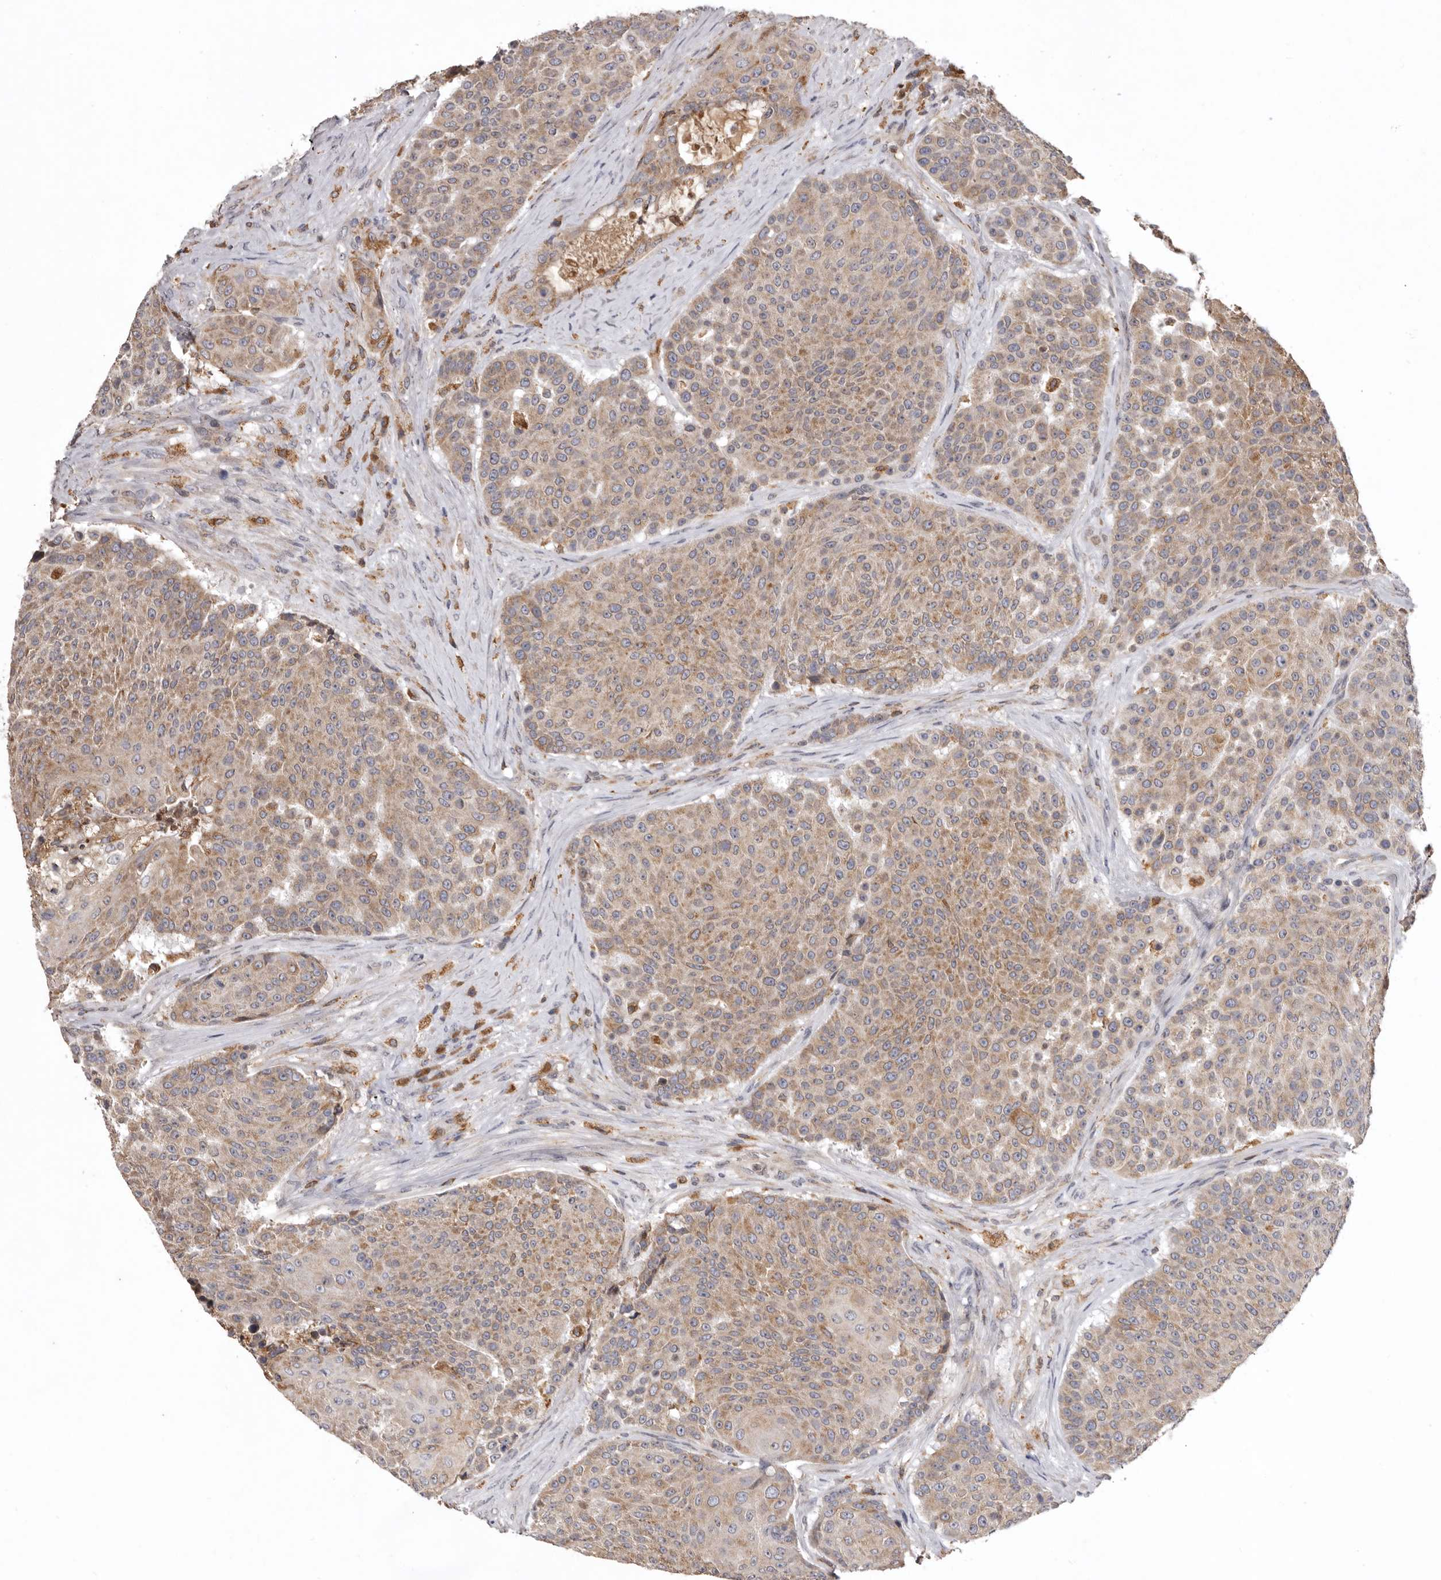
{"staining": {"intensity": "moderate", "quantity": "25%-75%", "location": "cytoplasmic/membranous"}, "tissue": "urothelial cancer", "cell_type": "Tumor cells", "image_type": "cancer", "snomed": [{"axis": "morphology", "description": "Urothelial carcinoma, High grade"}, {"axis": "topography", "description": "Urinary bladder"}], "caption": "Tumor cells exhibit medium levels of moderate cytoplasmic/membranous expression in approximately 25%-75% of cells in urothelial cancer.", "gene": "INKA2", "patient": {"sex": "female", "age": 63}}